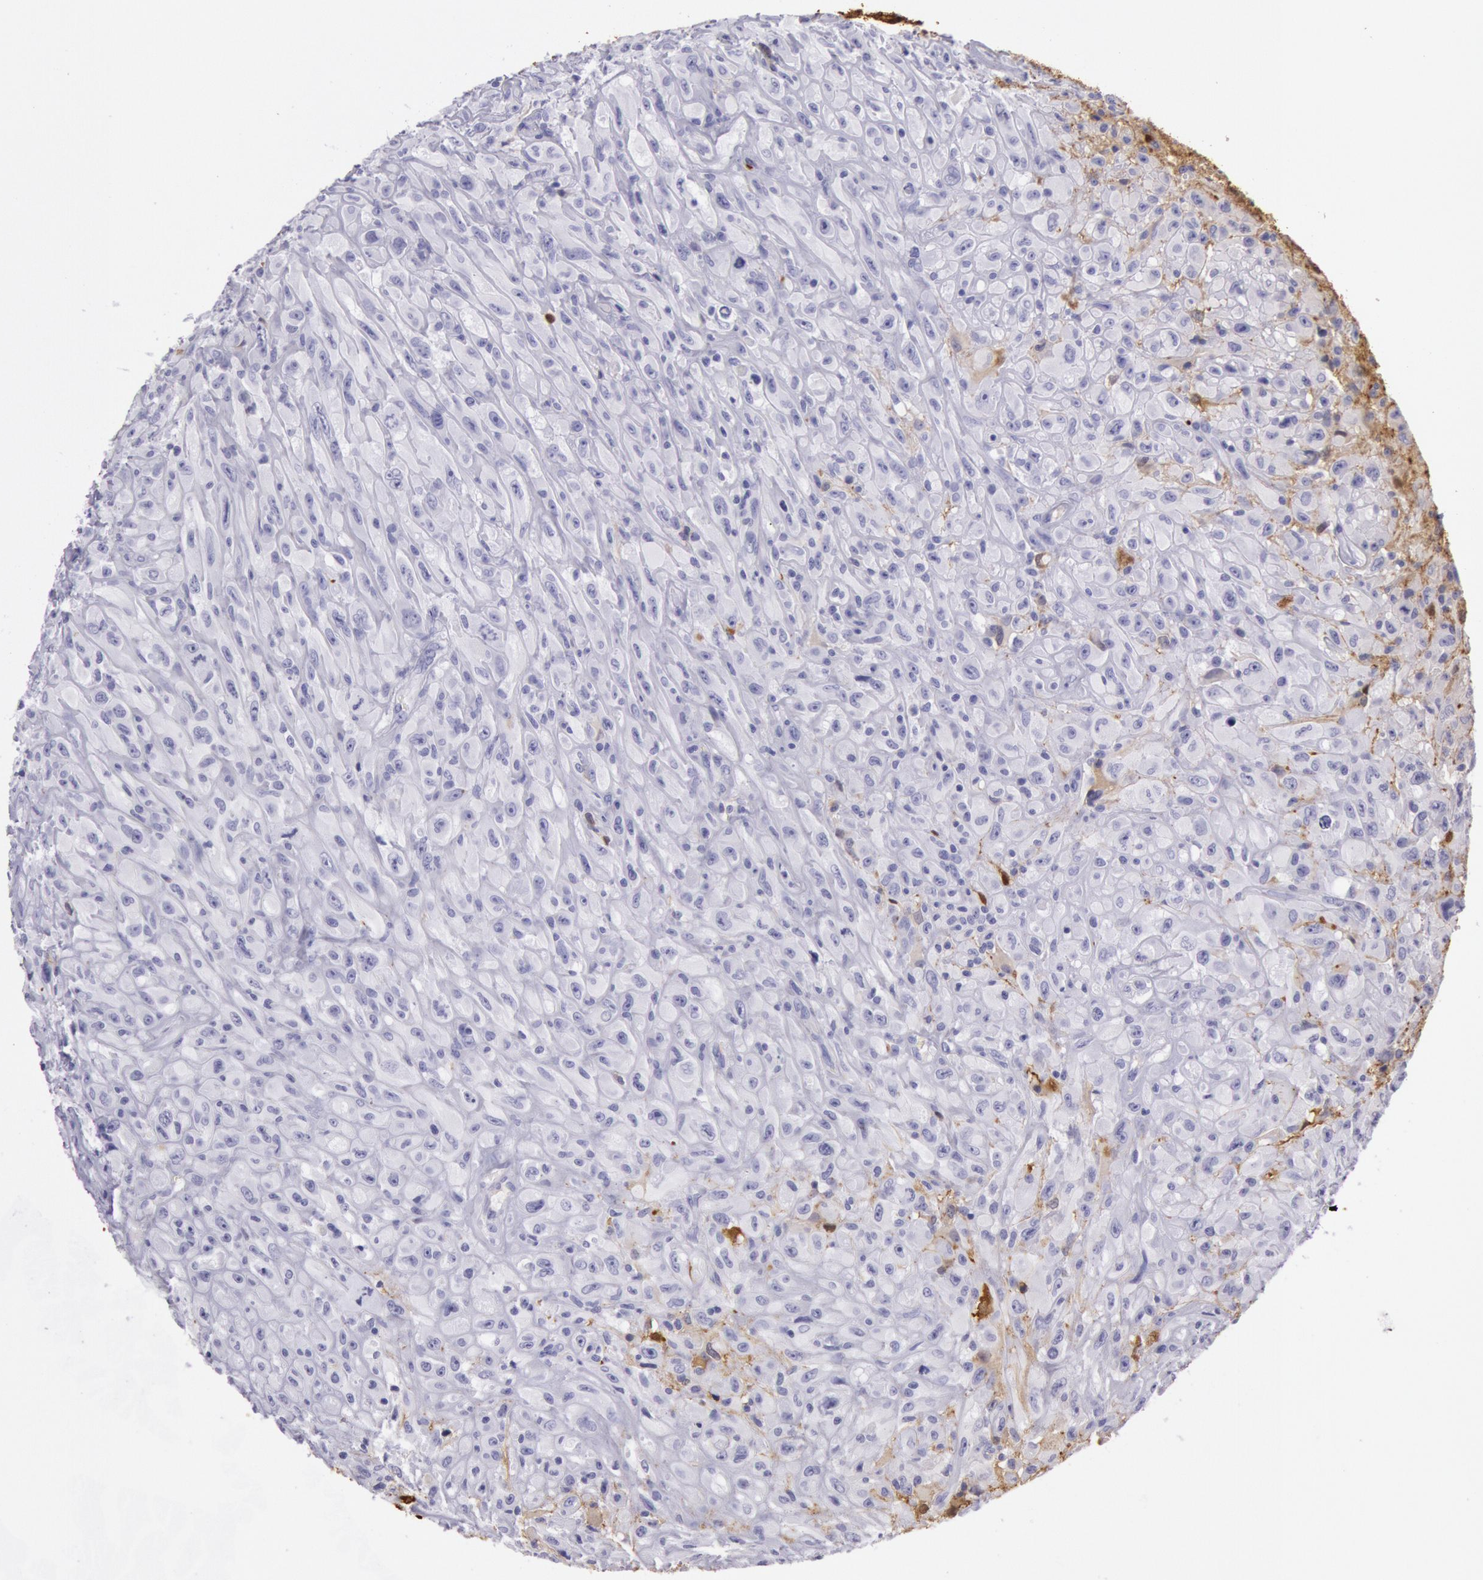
{"staining": {"intensity": "negative", "quantity": "none", "location": "none"}, "tissue": "glioma", "cell_type": "Tumor cells", "image_type": "cancer", "snomed": [{"axis": "morphology", "description": "Glioma, malignant, High grade"}, {"axis": "topography", "description": "Brain"}], "caption": "This photomicrograph is of glioma stained with immunohistochemistry (IHC) to label a protein in brown with the nuclei are counter-stained blue. There is no staining in tumor cells.", "gene": "CKB", "patient": {"sex": "male", "age": 48}}